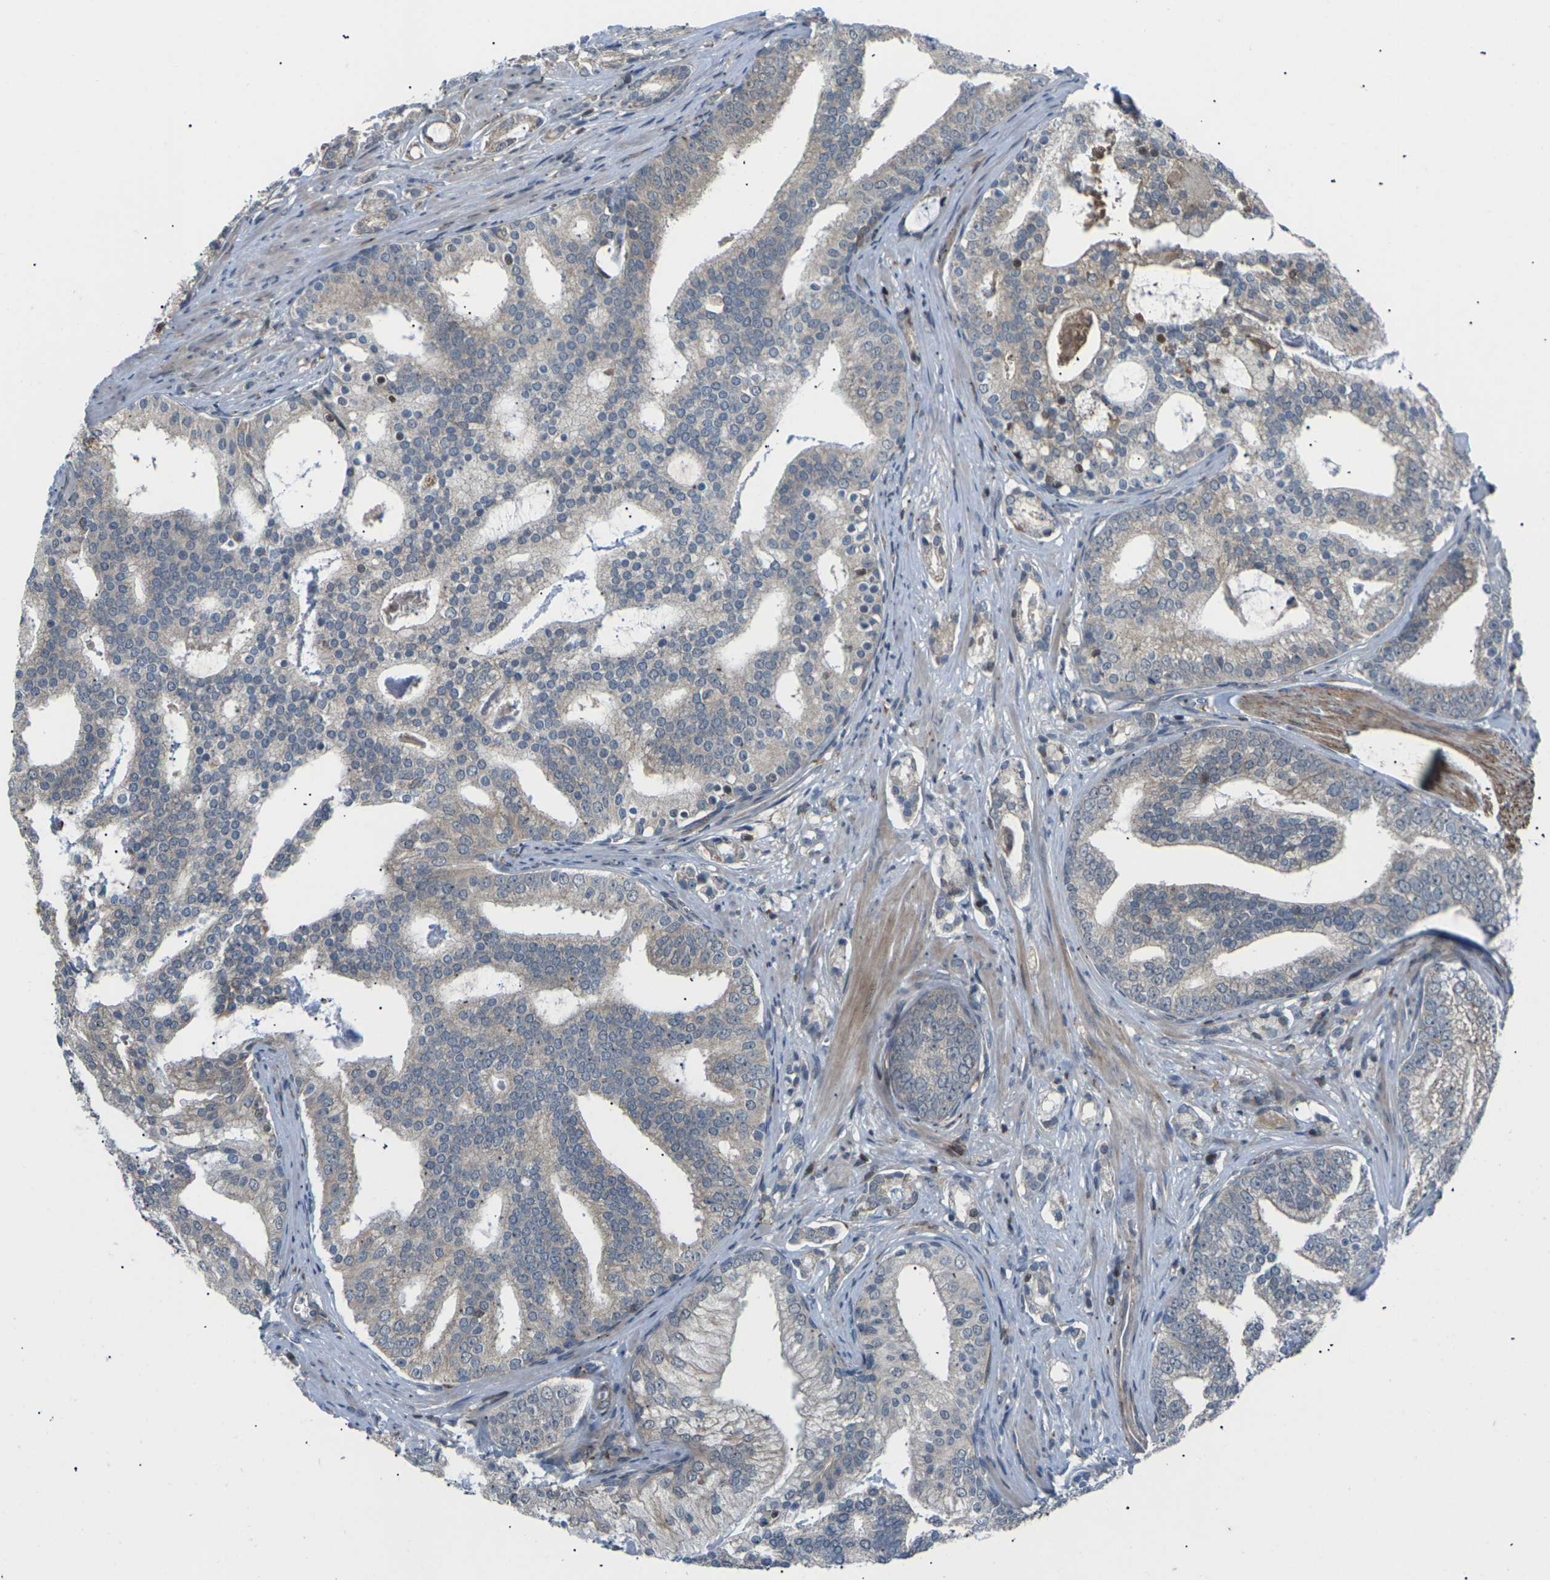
{"staining": {"intensity": "negative", "quantity": "none", "location": "none"}, "tissue": "prostate cancer", "cell_type": "Tumor cells", "image_type": "cancer", "snomed": [{"axis": "morphology", "description": "Adenocarcinoma, Low grade"}, {"axis": "topography", "description": "Prostate"}], "caption": "Immunohistochemistry (IHC) micrograph of human prostate cancer stained for a protein (brown), which shows no positivity in tumor cells.", "gene": "RPS6KA3", "patient": {"sex": "male", "age": 58}}